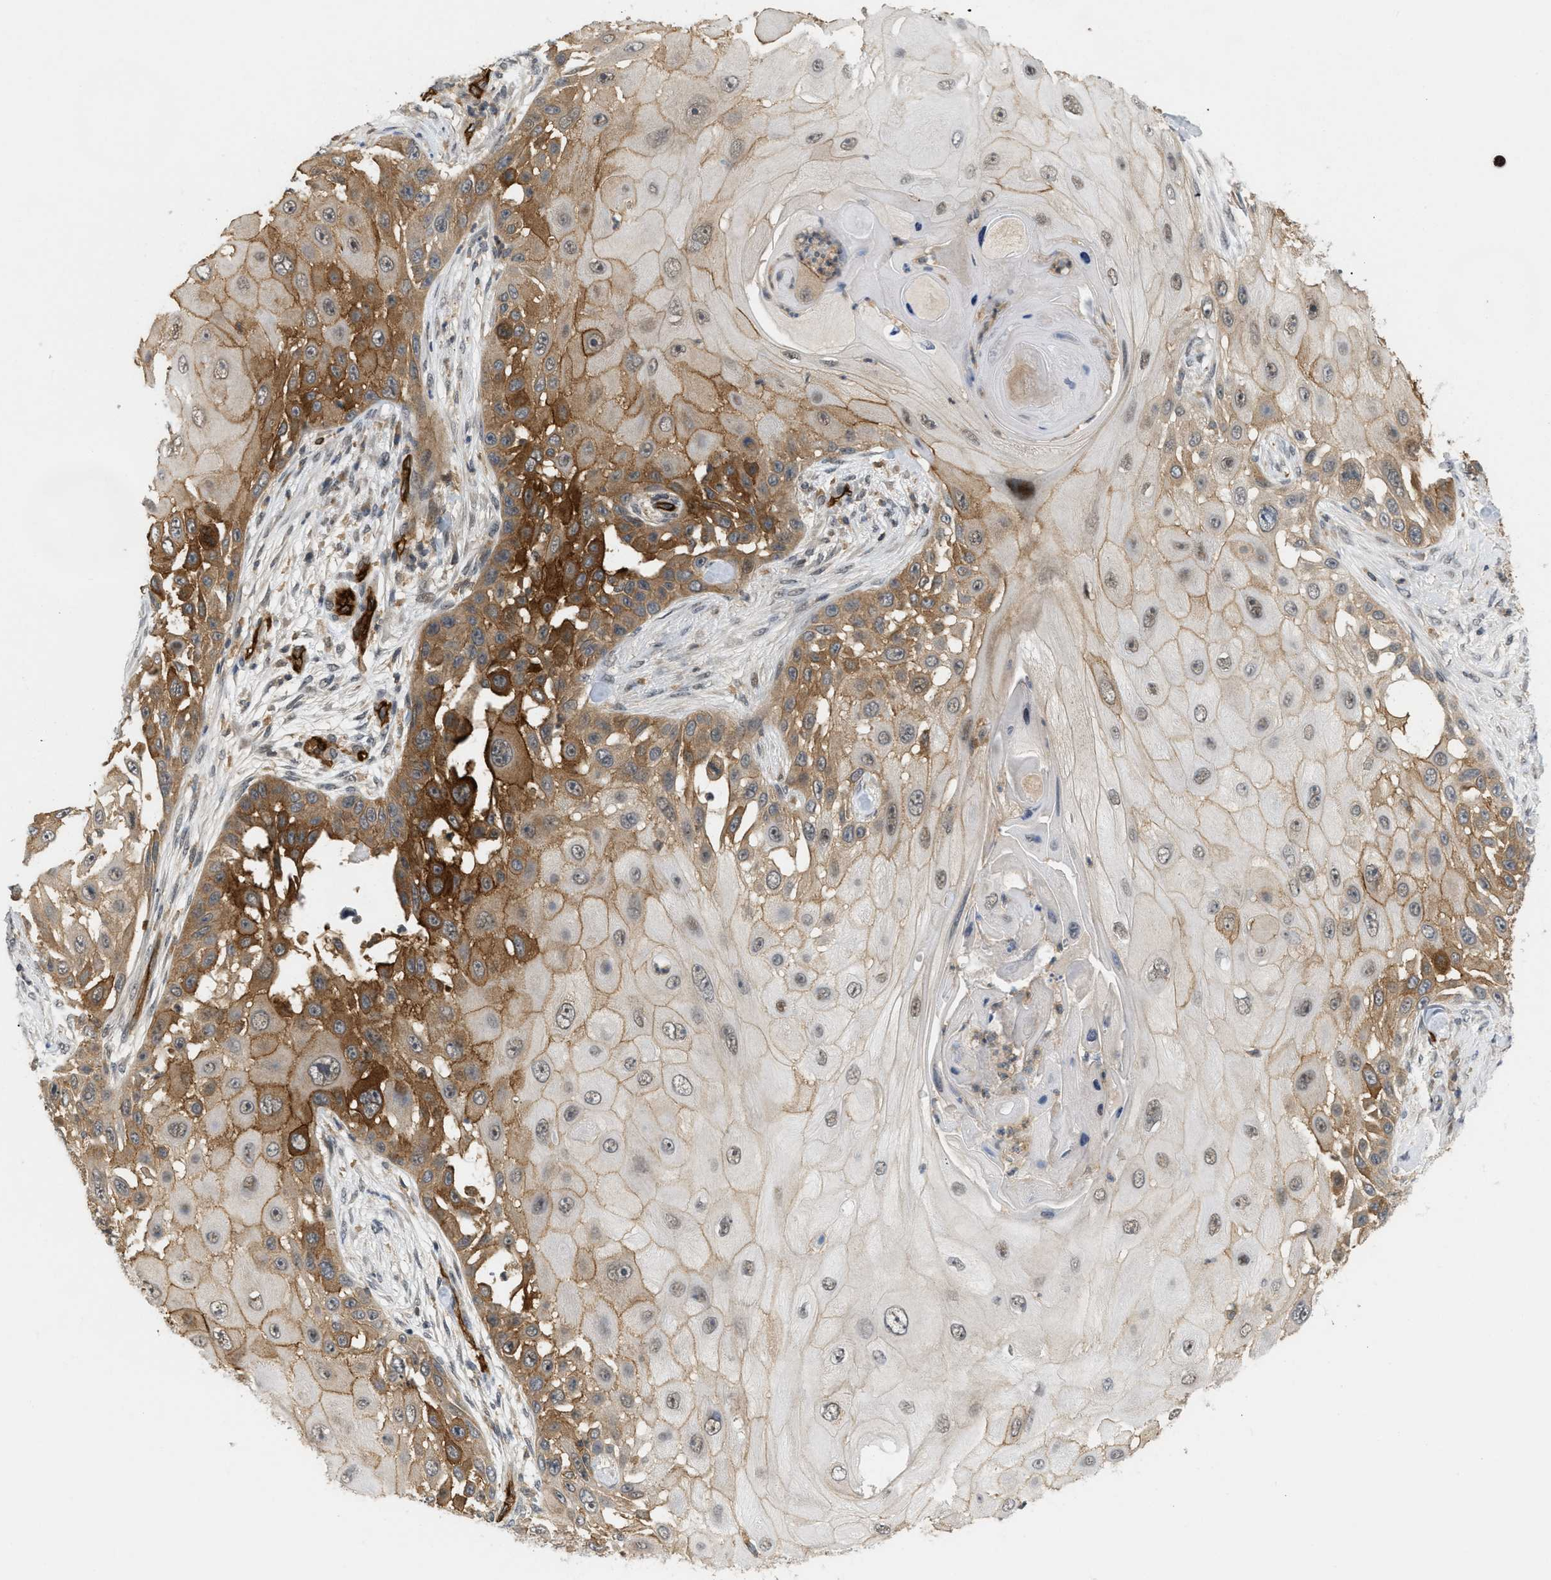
{"staining": {"intensity": "moderate", "quantity": ">75%", "location": "cytoplasmic/membranous"}, "tissue": "skin cancer", "cell_type": "Tumor cells", "image_type": "cancer", "snomed": [{"axis": "morphology", "description": "Squamous cell carcinoma, NOS"}, {"axis": "topography", "description": "Skin"}], "caption": "About >75% of tumor cells in human skin cancer show moderate cytoplasmic/membranous protein expression as visualized by brown immunohistochemical staining.", "gene": "PALMD", "patient": {"sex": "female", "age": 44}}